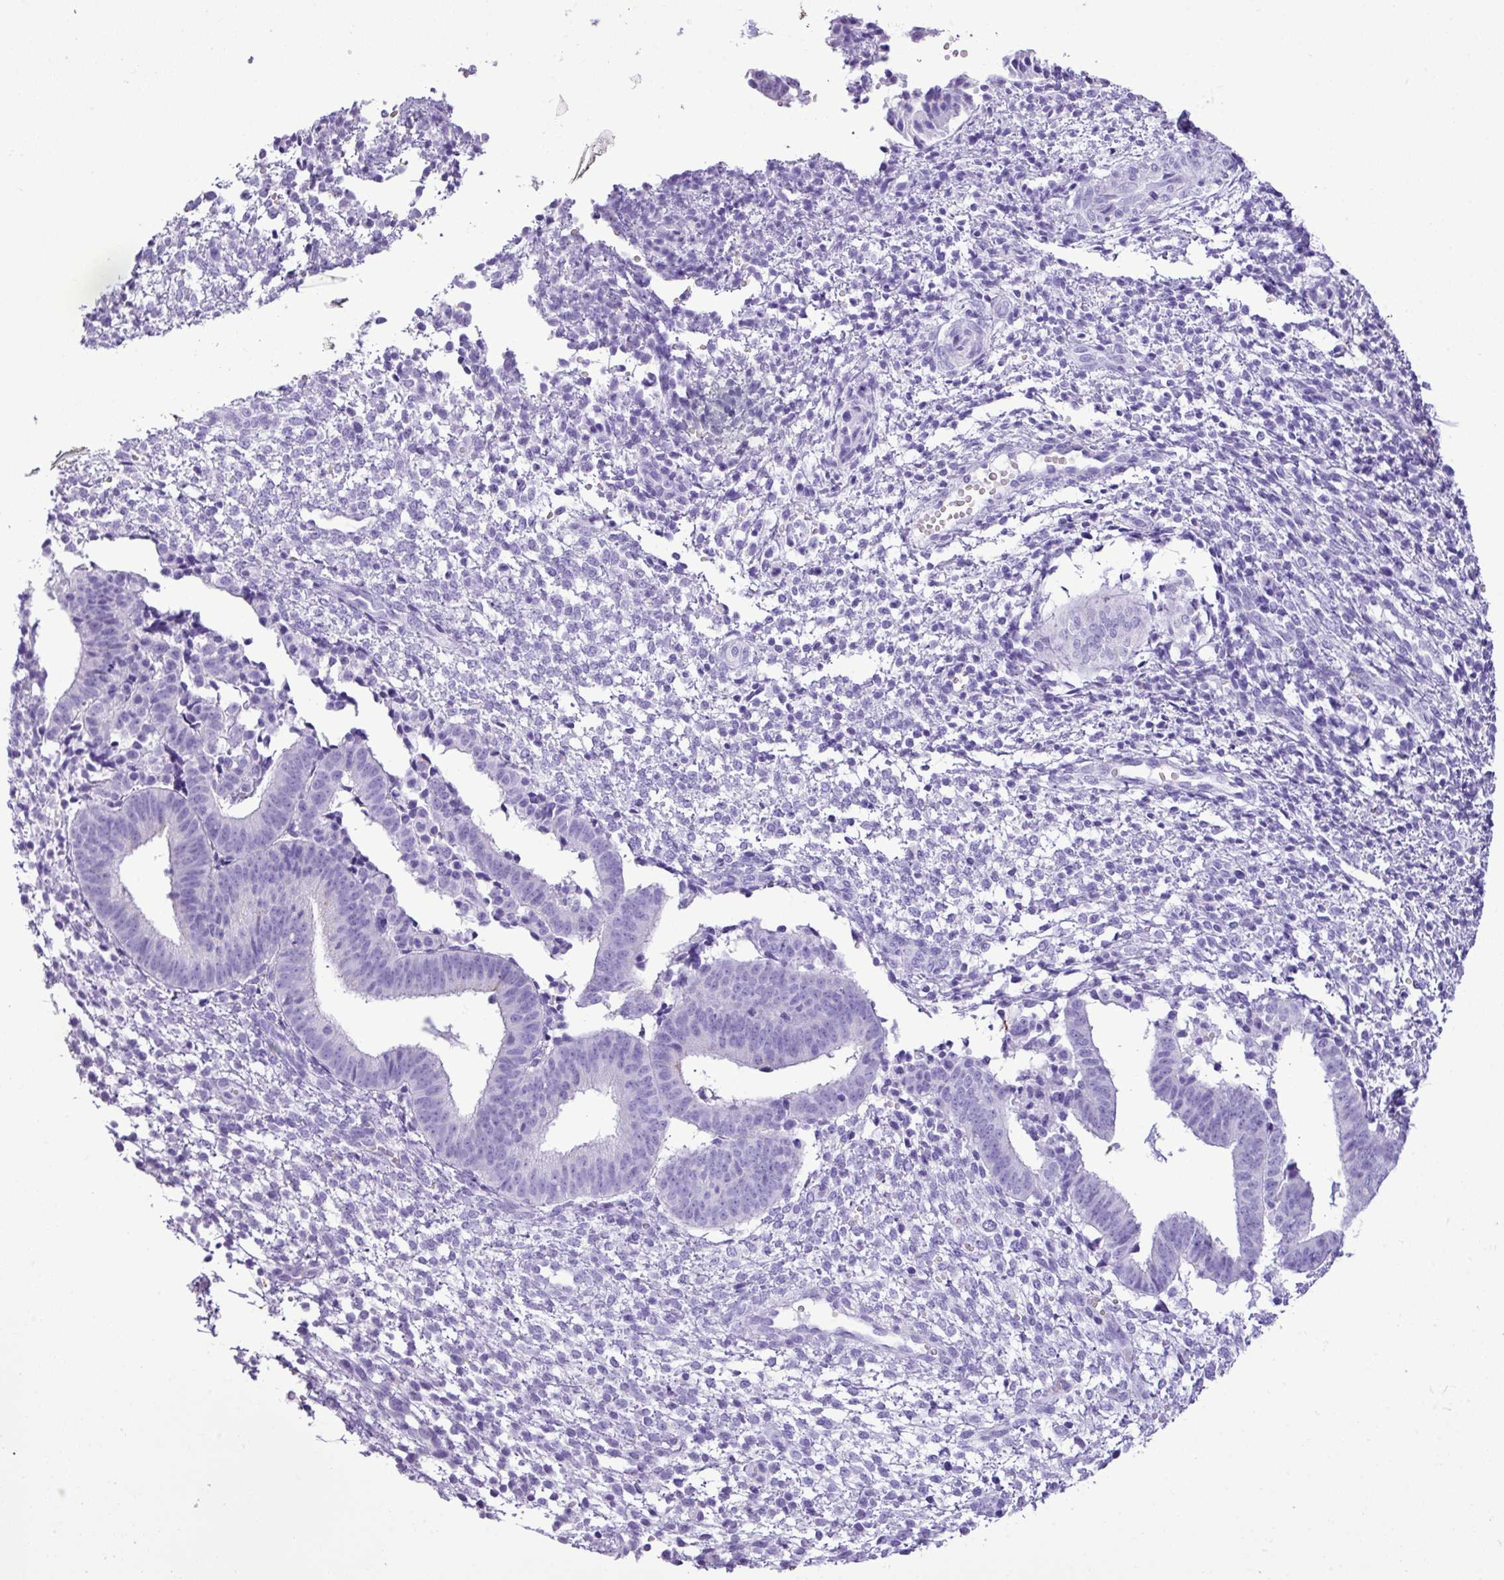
{"staining": {"intensity": "negative", "quantity": "none", "location": "none"}, "tissue": "endometrium", "cell_type": "Cells in endometrial stroma", "image_type": "normal", "snomed": [{"axis": "morphology", "description": "Normal tissue, NOS"}, {"axis": "topography", "description": "Endometrium"}], "caption": "Immunohistochemical staining of unremarkable endometrium reveals no significant staining in cells in endometrial stroma.", "gene": "ZSCAN5A", "patient": {"sex": "female", "age": 49}}